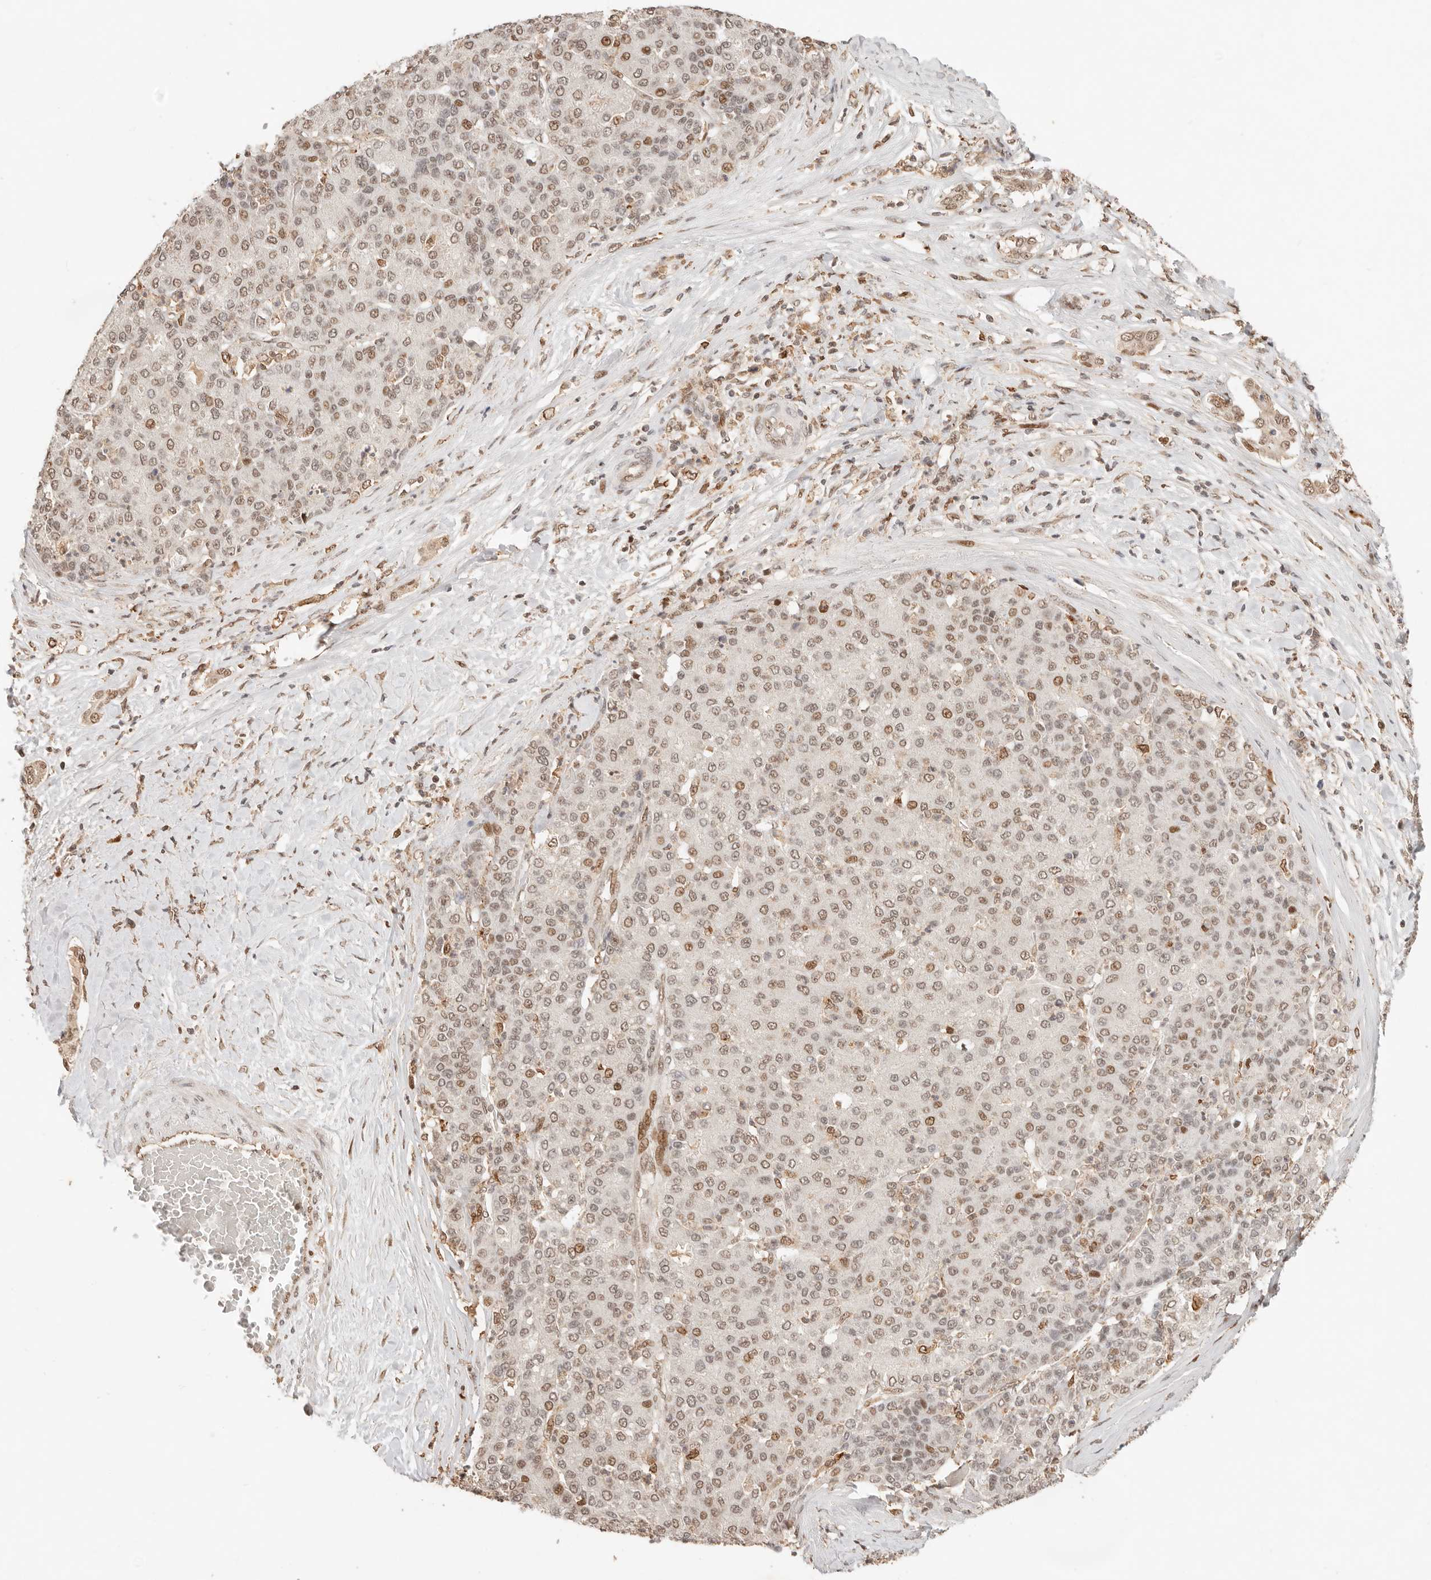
{"staining": {"intensity": "moderate", "quantity": "25%-75%", "location": "nuclear"}, "tissue": "liver cancer", "cell_type": "Tumor cells", "image_type": "cancer", "snomed": [{"axis": "morphology", "description": "Carcinoma, Hepatocellular, NOS"}, {"axis": "topography", "description": "Liver"}], "caption": "Human hepatocellular carcinoma (liver) stained with a brown dye exhibits moderate nuclear positive positivity in about 25%-75% of tumor cells.", "gene": "NPAS2", "patient": {"sex": "male", "age": 65}}